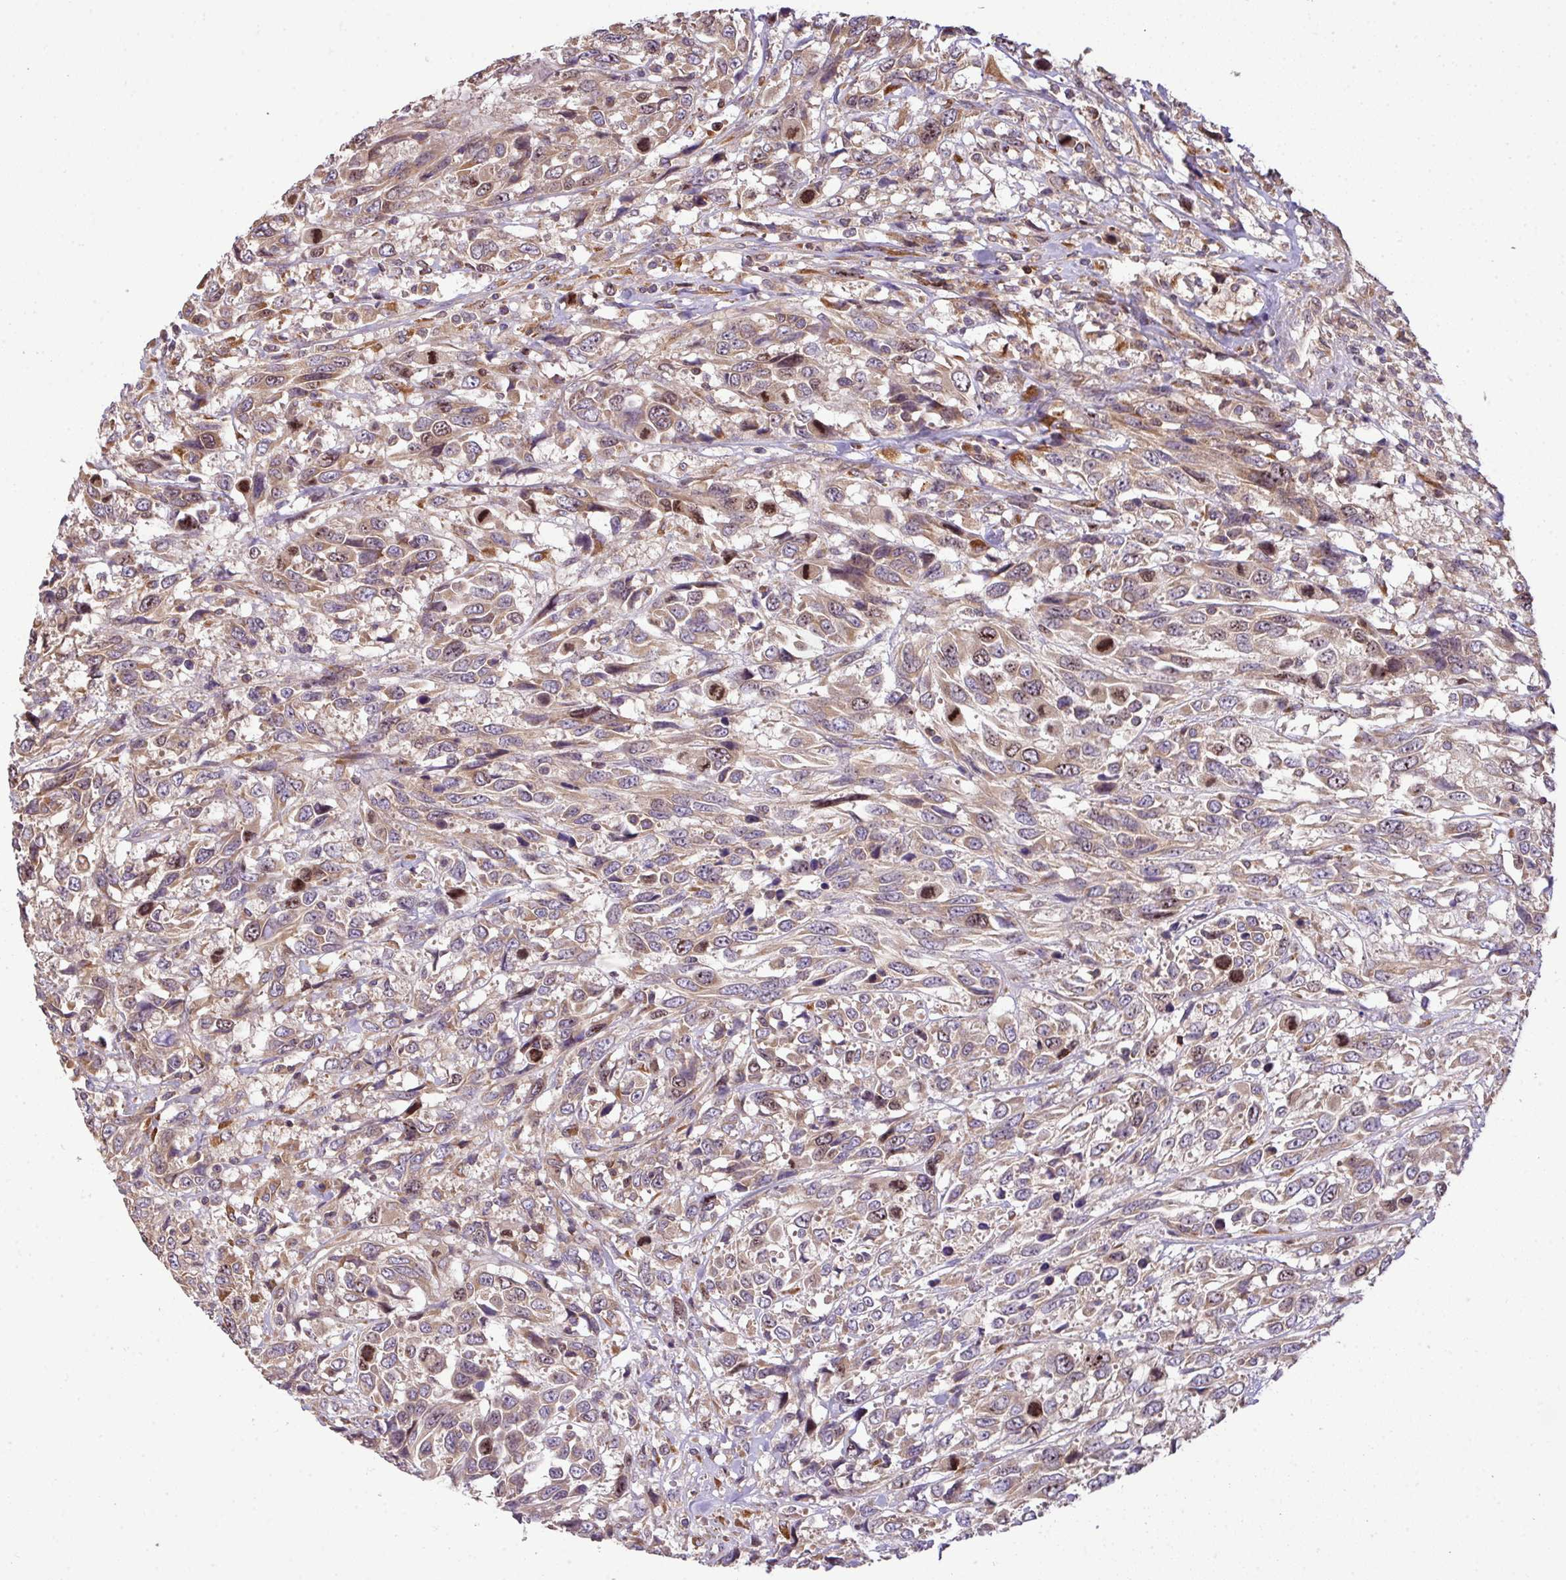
{"staining": {"intensity": "weak", "quantity": ">75%", "location": "cytoplasmic/membranous,nuclear"}, "tissue": "urothelial cancer", "cell_type": "Tumor cells", "image_type": "cancer", "snomed": [{"axis": "morphology", "description": "Urothelial carcinoma, High grade"}, {"axis": "topography", "description": "Urinary bladder"}], "caption": "Tumor cells exhibit weak cytoplasmic/membranous and nuclear expression in approximately >75% of cells in urothelial cancer.", "gene": "VENTX", "patient": {"sex": "female", "age": 70}}